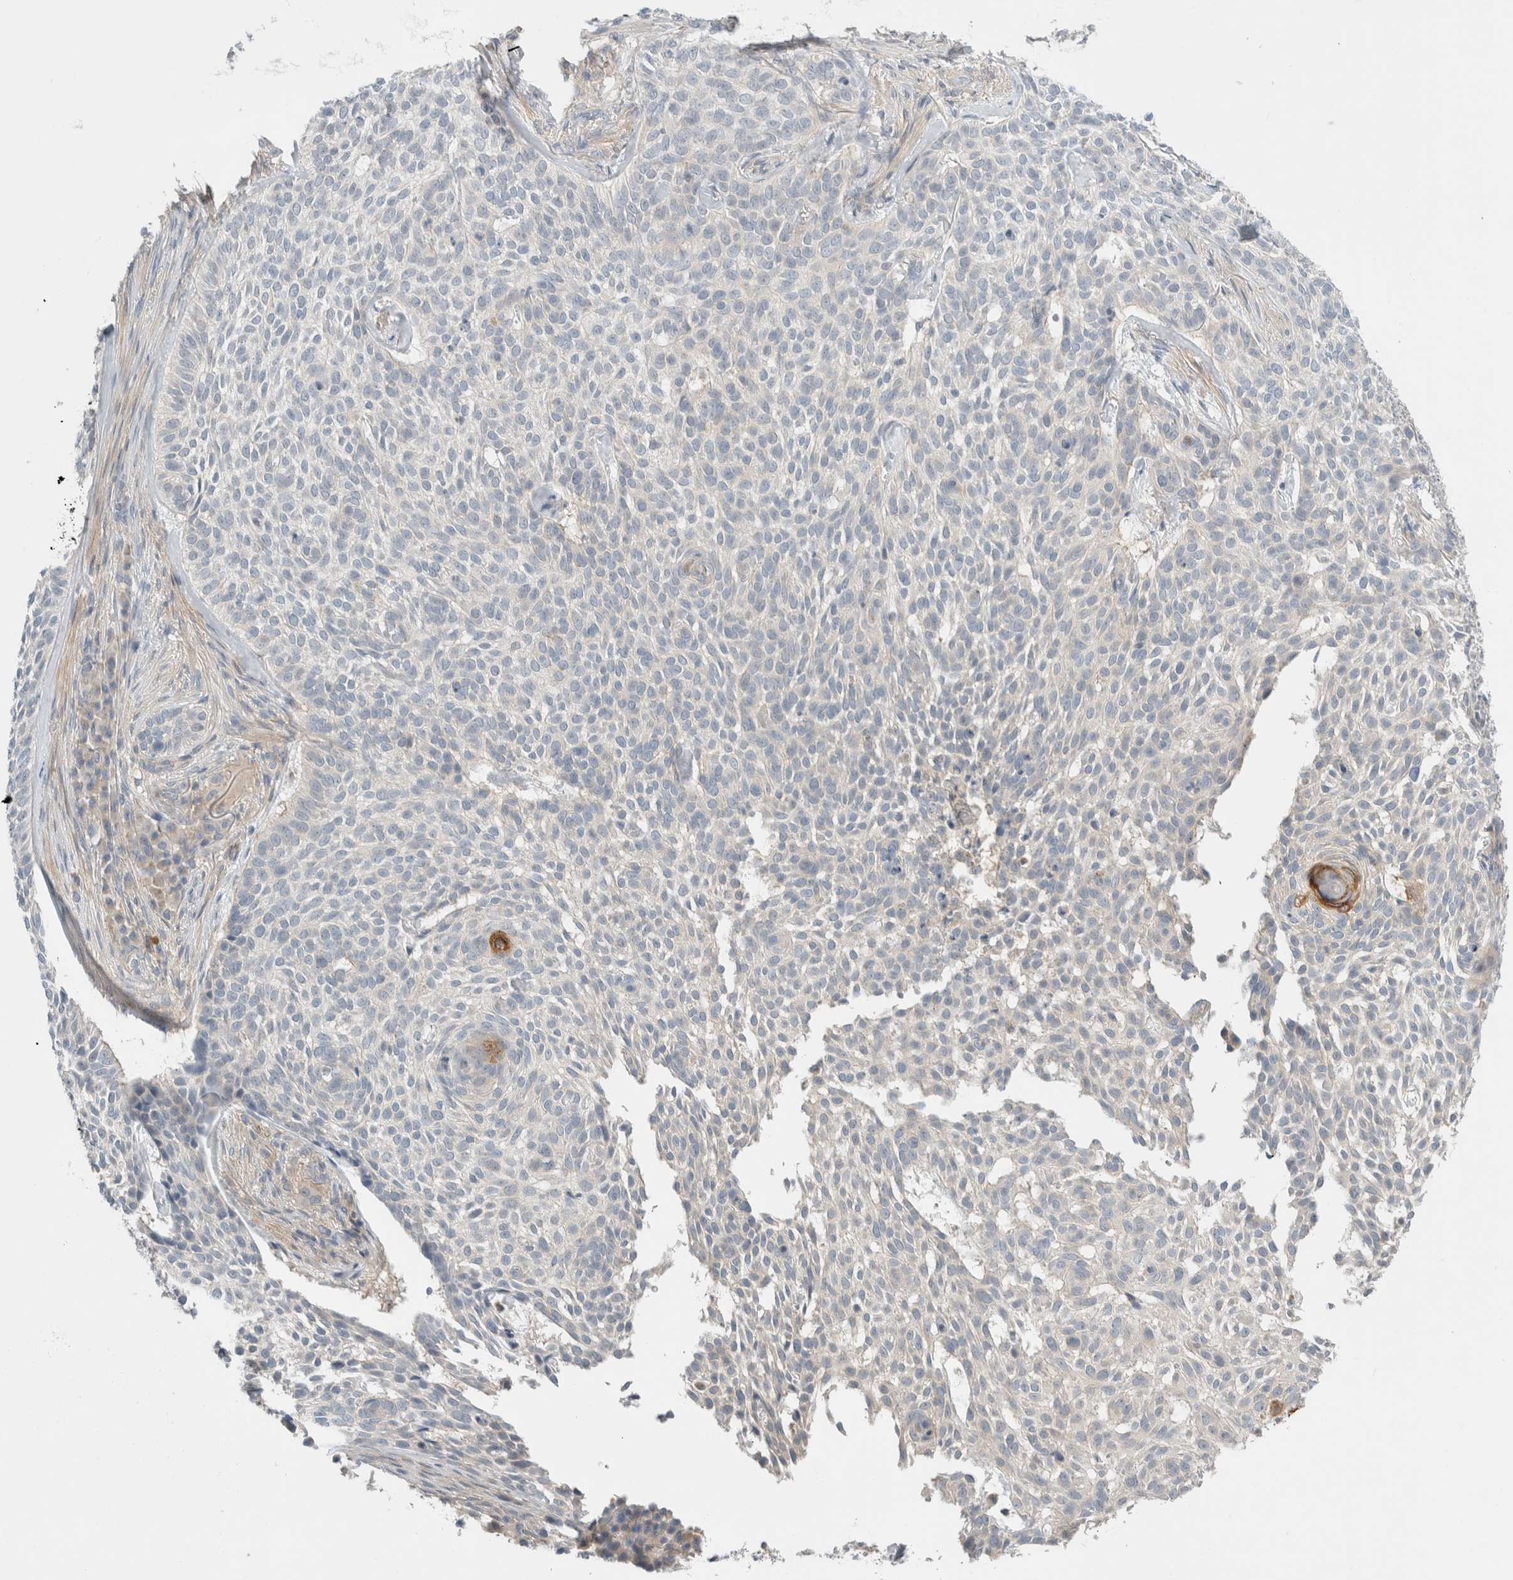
{"staining": {"intensity": "negative", "quantity": "none", "location": "none"}, "tissue": "skin cancer", "cell_type": "Tumor cells", "image_type": "cancer", "snomed": [{"axis": "morphology", "description": "Basal cell carcinoma"}, {"axis": "topography", "description": "Skin"}], "caption": "Immunohistochemistry micrograph of skin basal cell carcinoma stained for a protein (brown), which shows no expression in tumor cells.", "gene": "SDR16C5", "patient": {"sex": "female", "age": 64}}